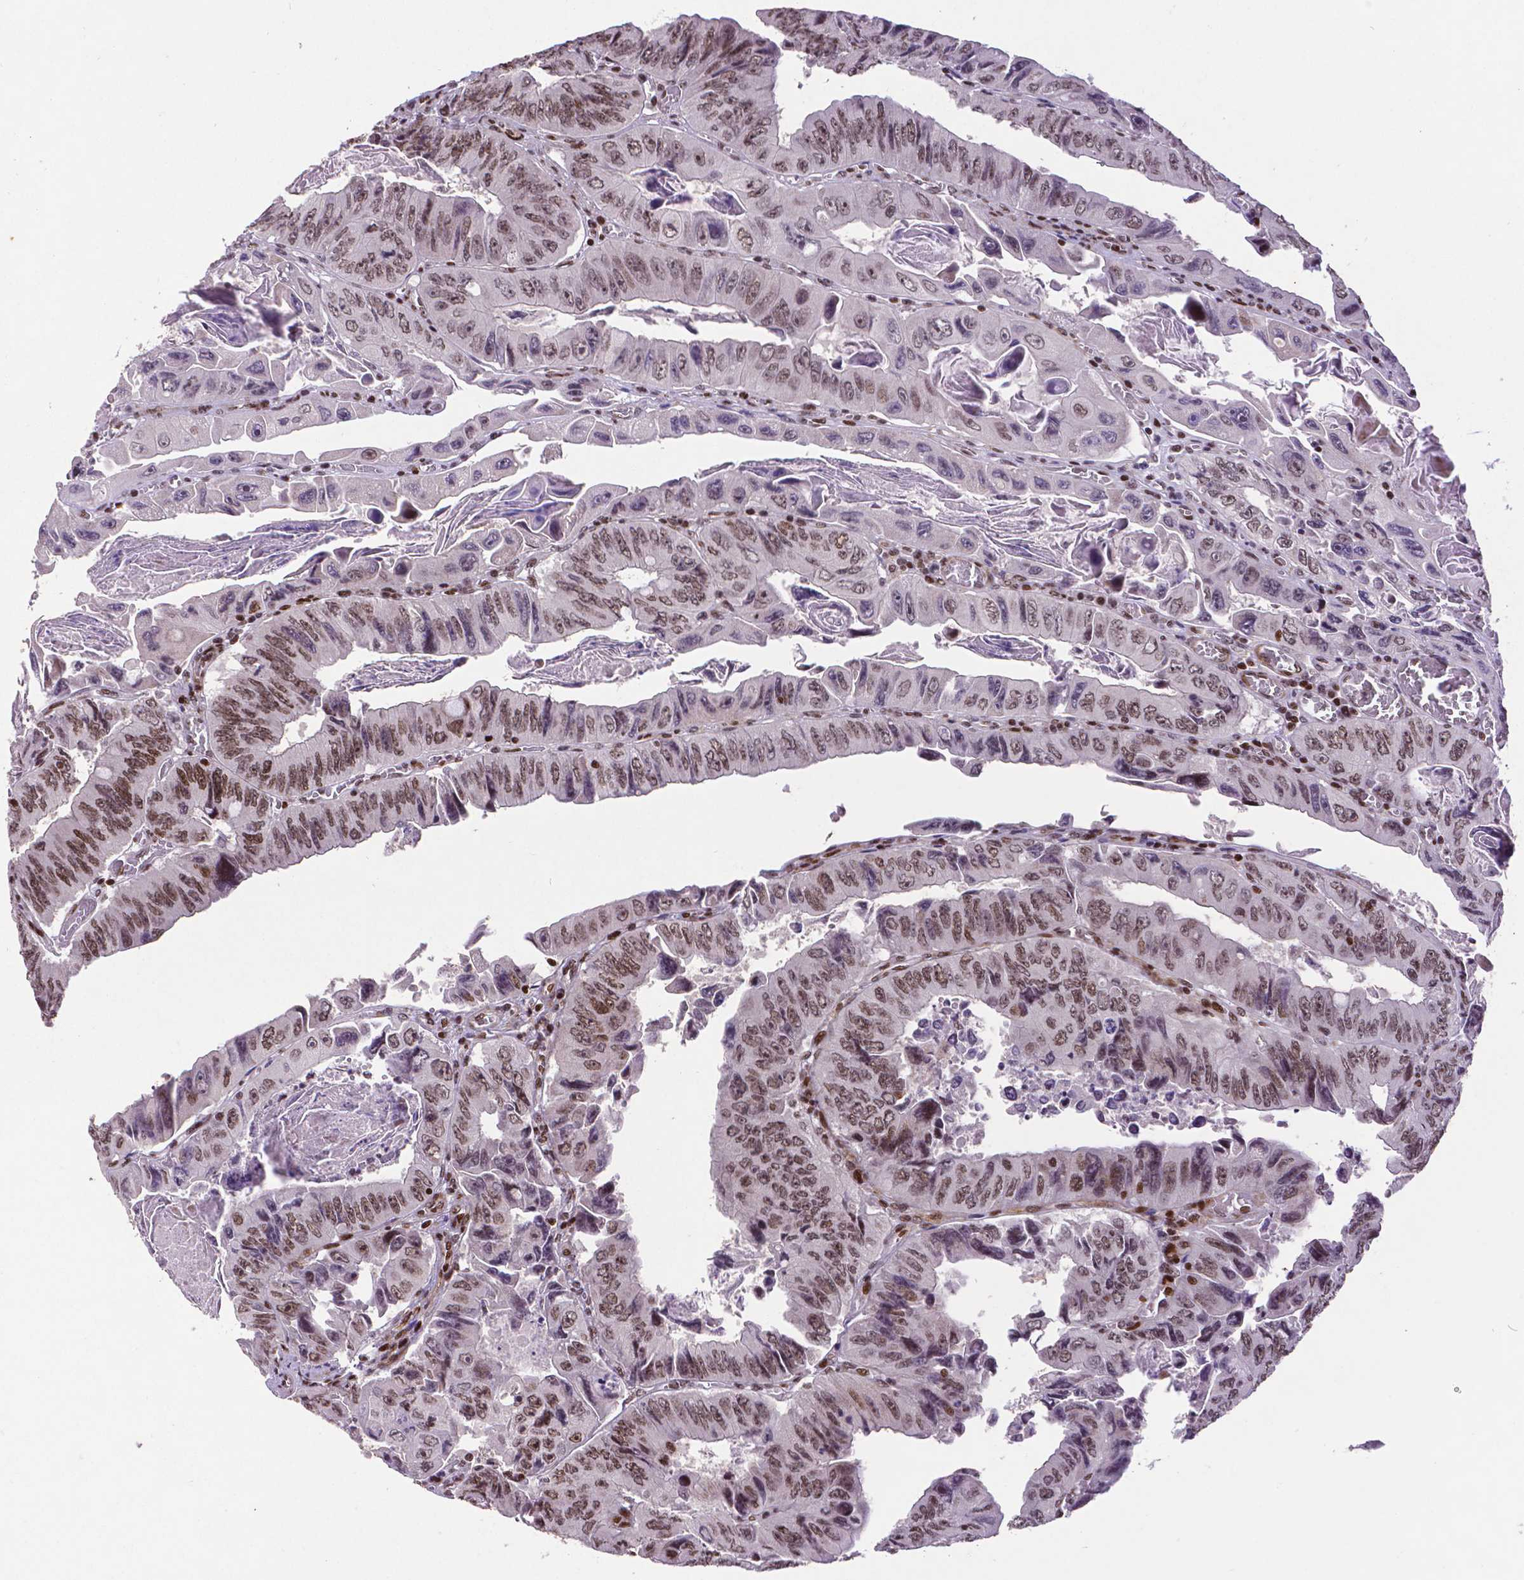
{"staining": {"intensity": "moderate", "quantity": ">75%", "location": "nuclear"}, "tissue": "colorectal cancer", "cell_type": "Tumor cells", "image_type": "cancer", "snomed": [{"axis": "morphology", "description": "Adenocarcinoma, NOS"}, {"axis": "topography", "description": "Colon"}], "caption": "Protein staining displays moderate nuclear staining in approximately >75% of tumor cells in colorectal cancer (adenocarcinoma).", "gene": "CTCF", "patient": {"sex": "female", "age": 84}}